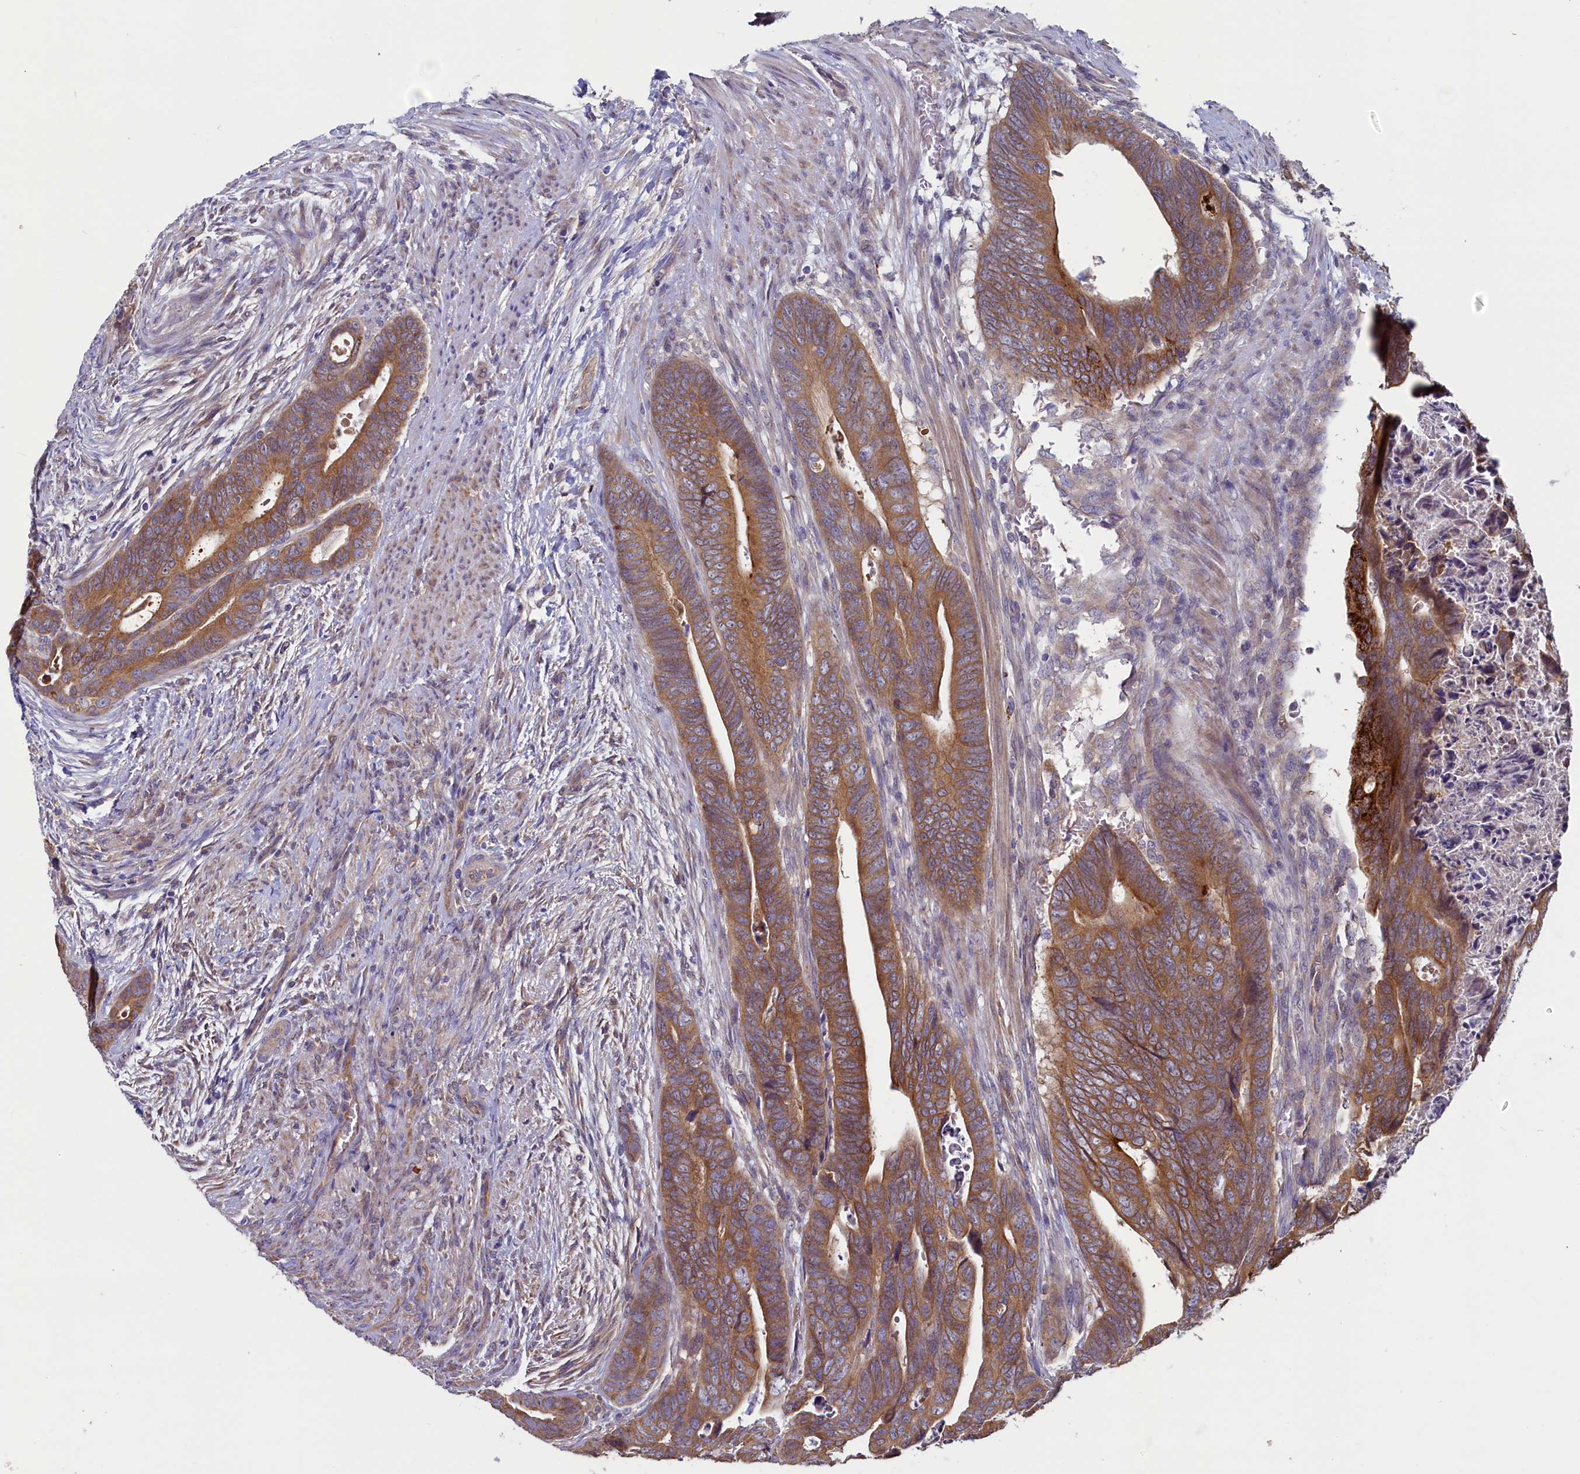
{"staining": {"intensity": "moderate", "quantity": ">75%", "location": "cytoplasmic/membranous"}, "tissue": "colorectal cancer", "cell_type": "Tumor cells", "image_type": "cancer", "snomed": [{"axis": "morphology", "description": "Adenocarcinoma, NOS"}, {"axis": "topography", "description": "Rectum"}], "caption": "A high-resolution histopathology image shows IHC staining of colorectal cancer (adenocarcinoma), which demonstrates moderate cytoplasmic/membranous positivity in about >75% of tumor cells.", "gene": "SPATA2L", "patient": {"sex": "female", "age": 78}}